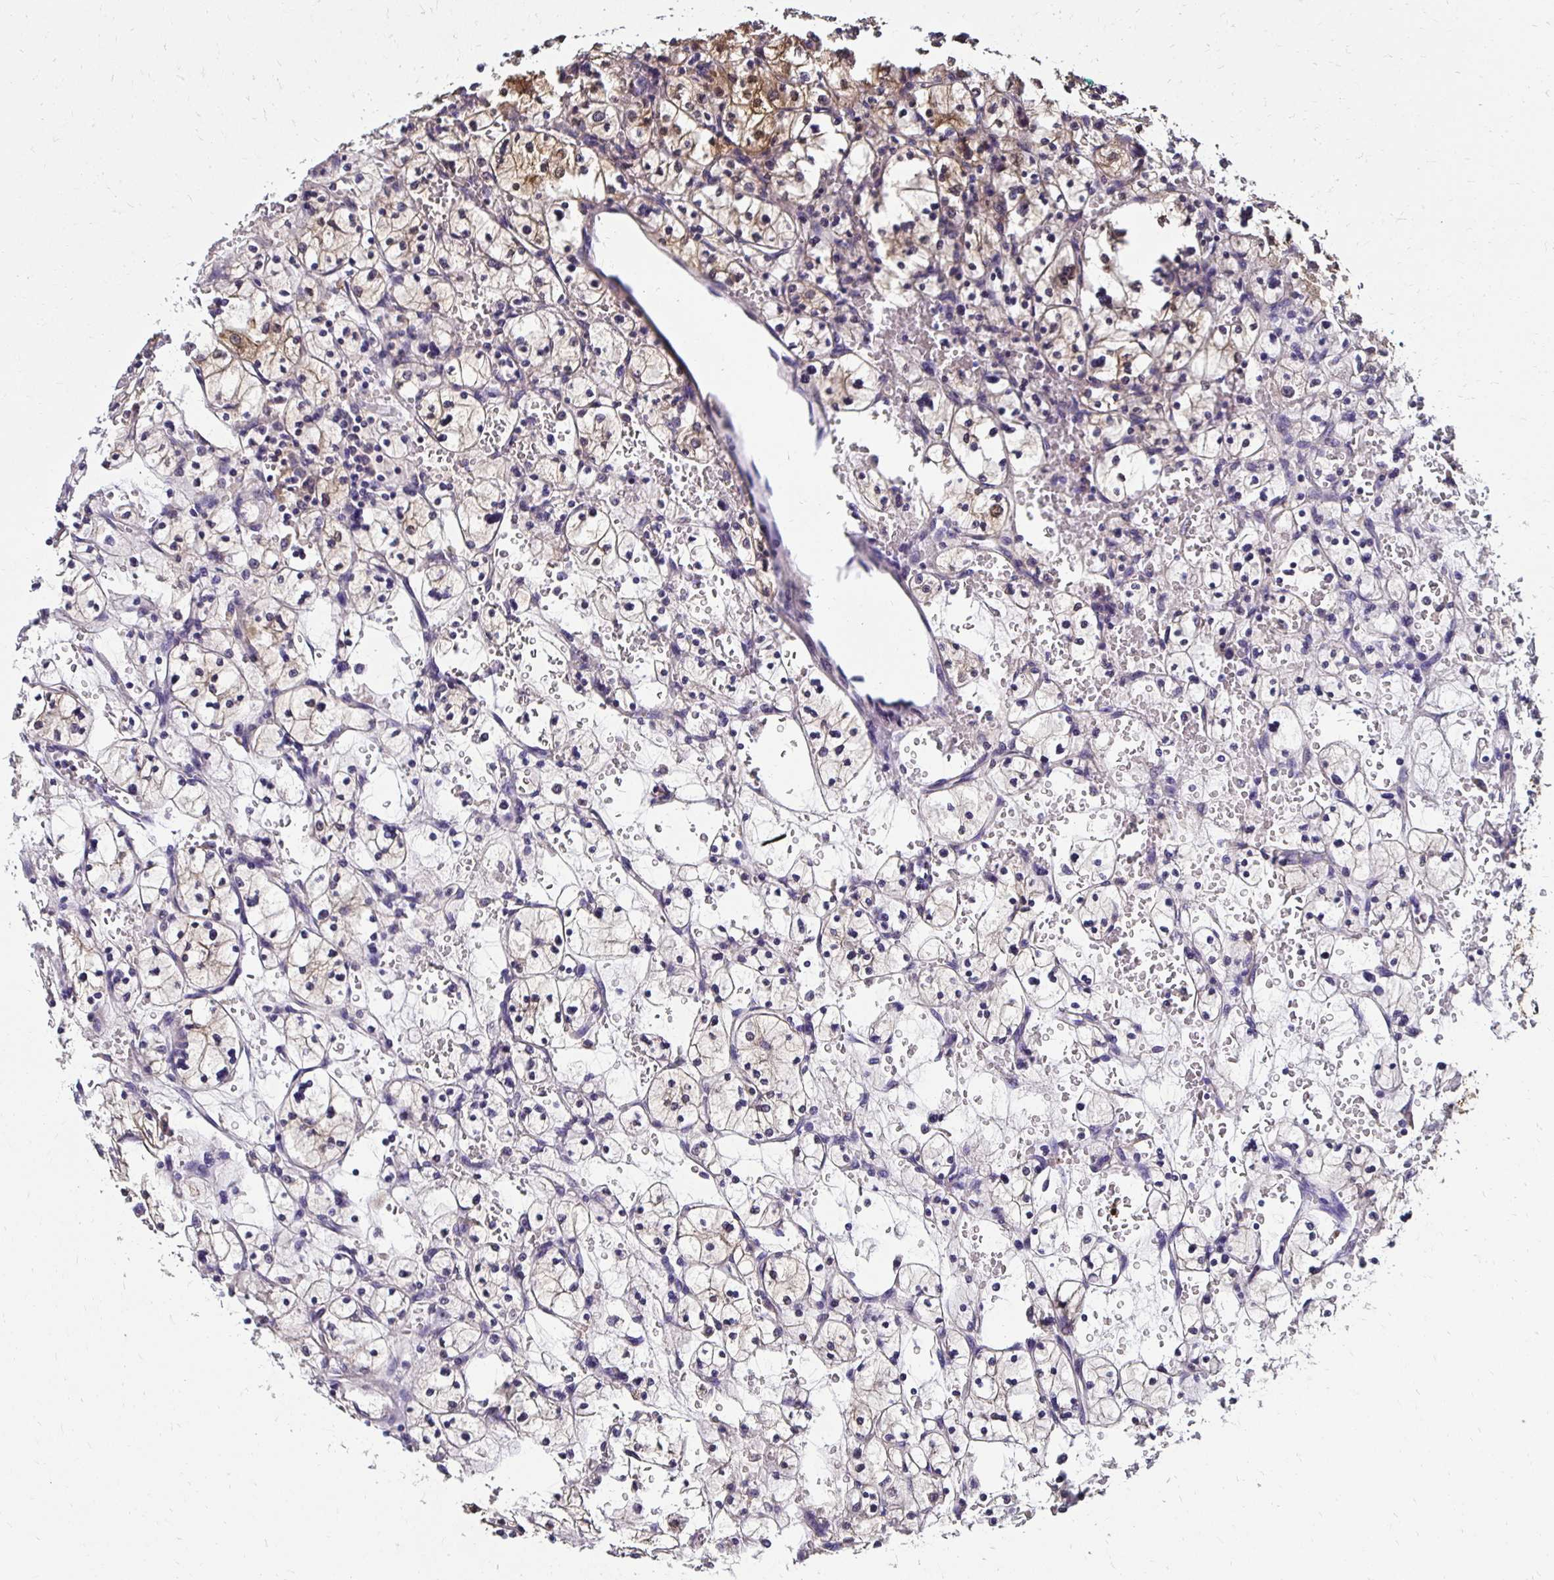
{"staining": {"intensity": "strong", "quantity": "<25%", "location": "cytoplasmic/membranous,nuclear"}, "tissue": "renal cancer", "cell_type": "Tumor cells", "image_type": "cancer", "snomed": [{"axis": "morphology", "description": "Adenocarcinoma, NOS"}, {"axis": "topography", "description": "Kidney"}], "caption": "DAB immunohistochemical staining of adenocarcinoma (renal) demonstrates strong cytoplasmic/membranous and nuclear protein expression in approximately <25% of tumor cells.", "gene": "TXN", "patient": {"sex": "female", "age": 83}}